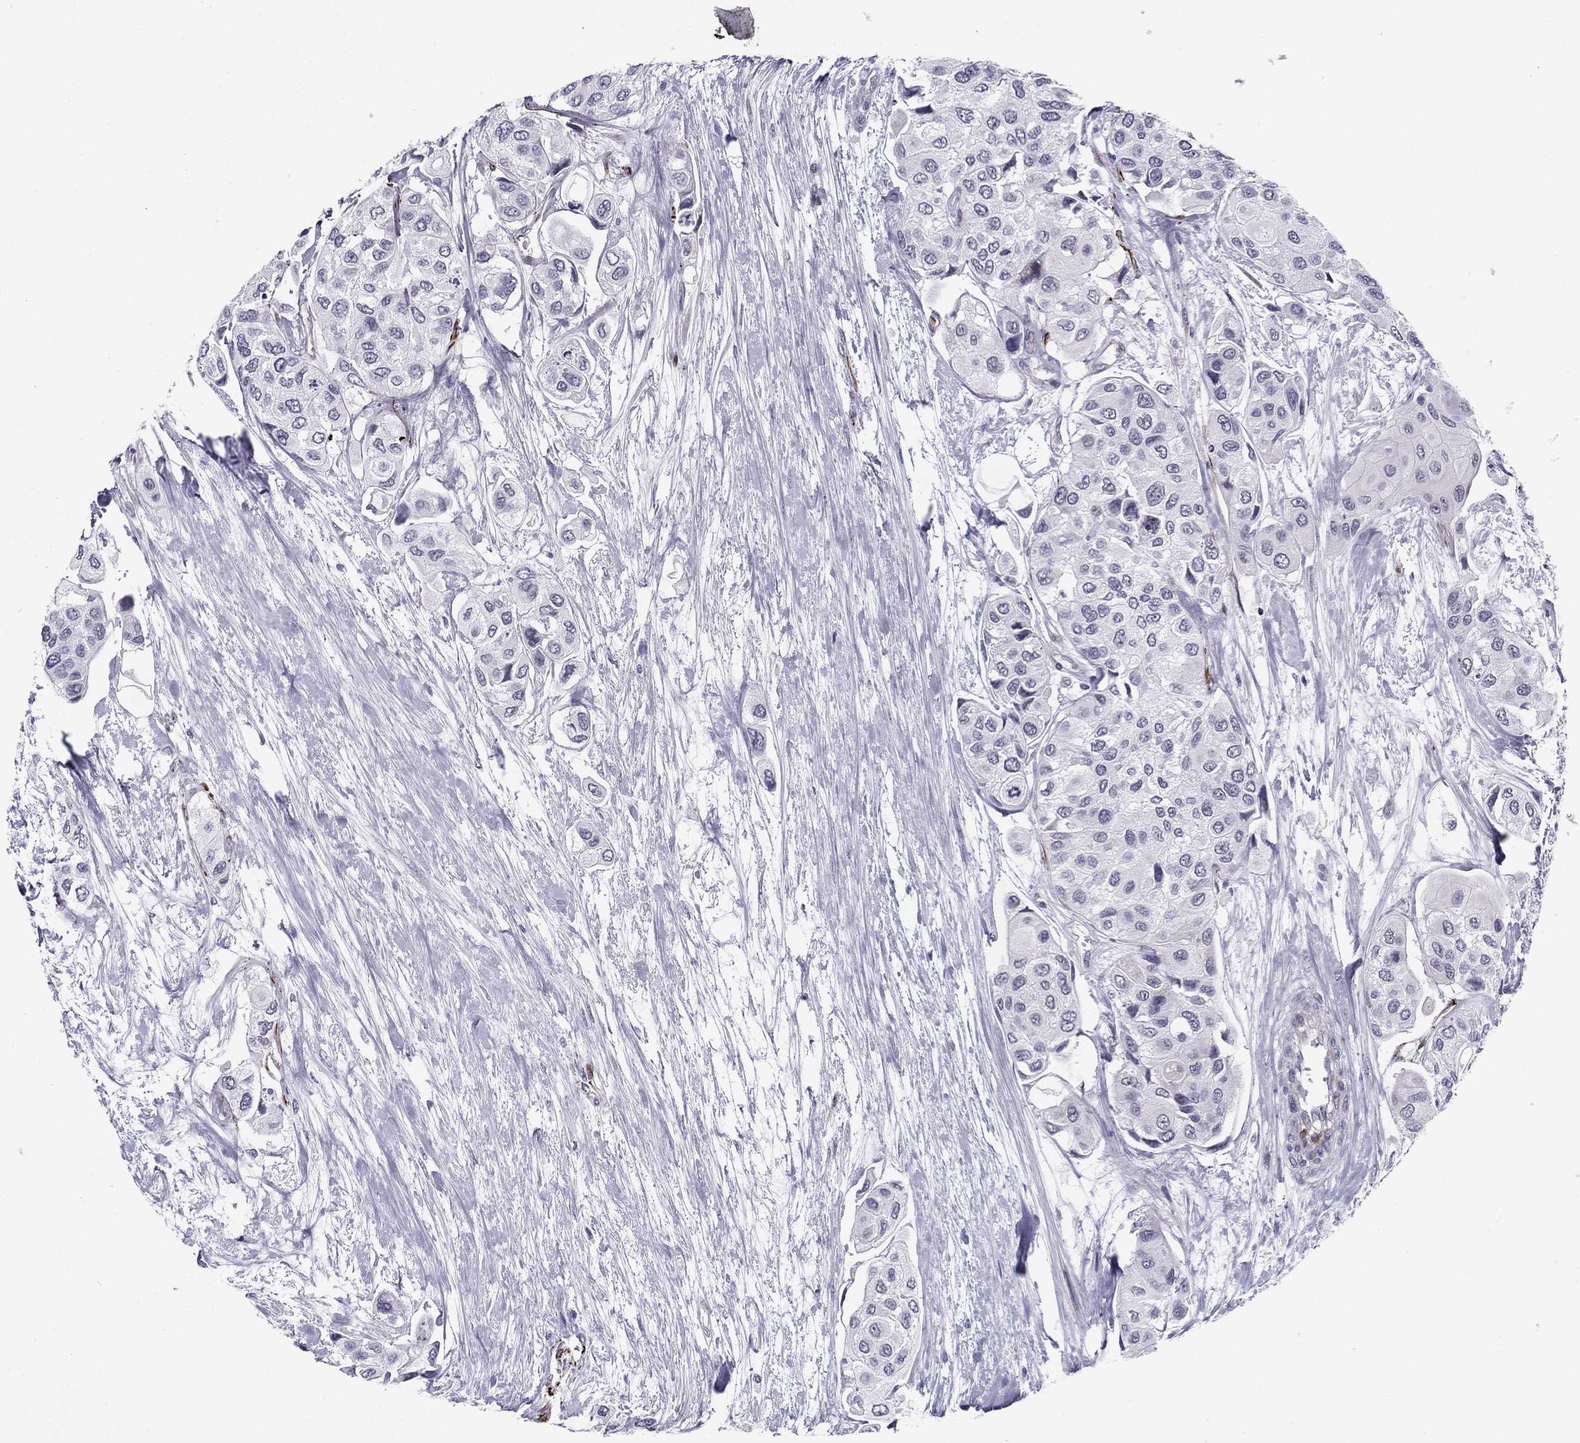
{"staining": {"intensity": "negative", "quantity": "none", "location": "none"}, "tissue": "urothelial cancer", "cell_type": "Tumor cells", "image_type": "cancer", "snomed": [{"axis": "morphology", "description": "Urothelial carcinoma, High grade"}, {"axis": "topography", "description": "Urinary bladder"}], "caption": "High magnification brightfield microscopy of high-grade urothelial carcinoma stained with DAB (brown) and counterstained with hematoxylin (blue): tumor cells show no significant positivity.", "gene": "ANKS4B", "patient": {"sex": "male", "age": 77}}